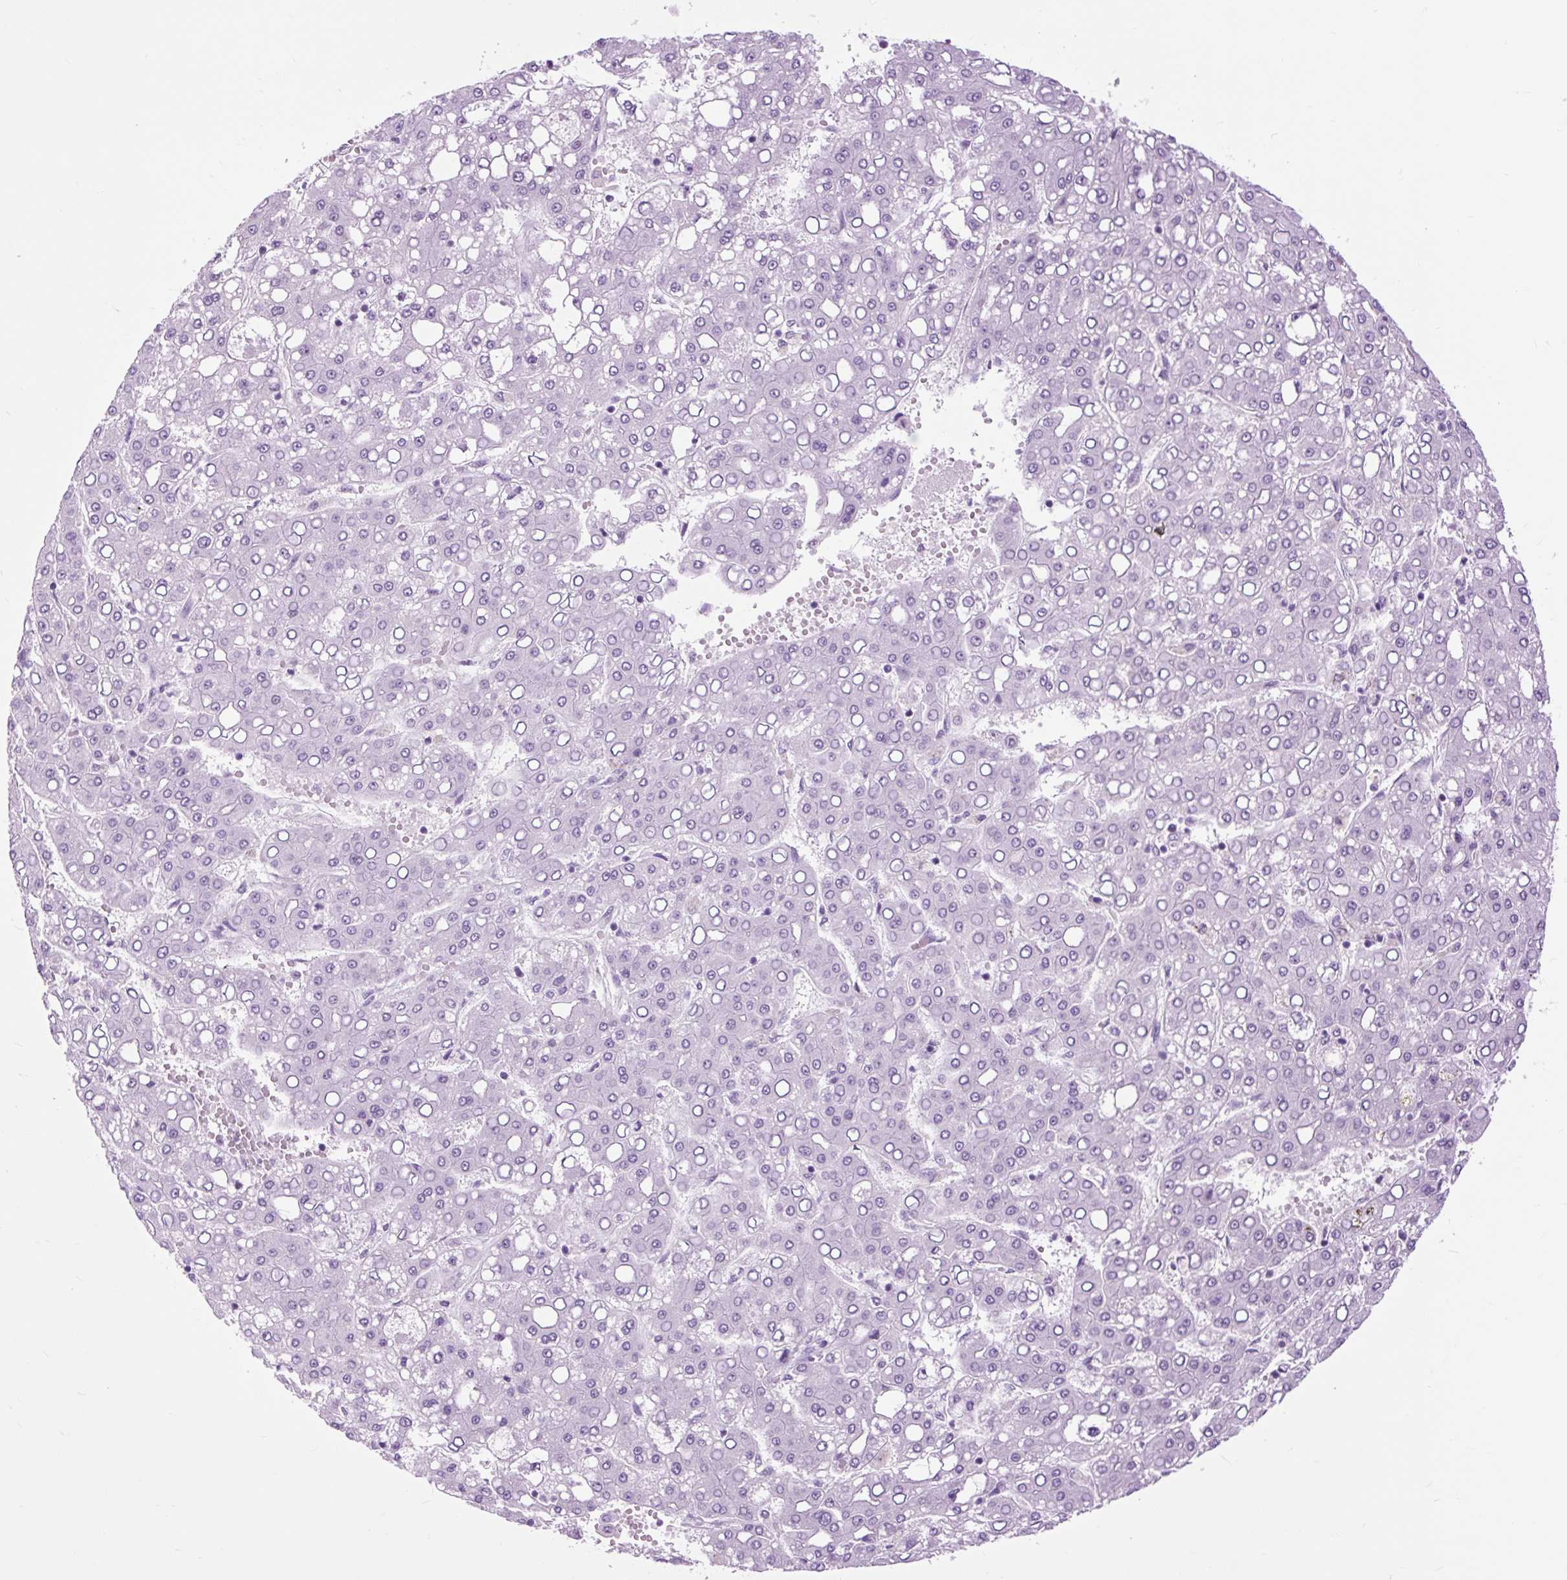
{"staining": {"intensity": "negative", "quantity": "none", "location": "none"}, "tissue": "liver cancer", "cell_type": "Tumor cells", "image_type": "cancer", "snomed": [{"axis": "morphology", "description": "Carcinoma, Hepatocellular, NOS"}, {"axis": "topography", "description": "Liver"}], "caption": "The immunohistochemistry (IHC) photomicrograph has no significant positivity in tumor cells of liver hepatocellular carcinoma tissue. (DAB (3,3'-diaminobenzidine) IHC, high magnification).", "gene": "DPP6", "patient": {"sex": "male", "age": 65}}